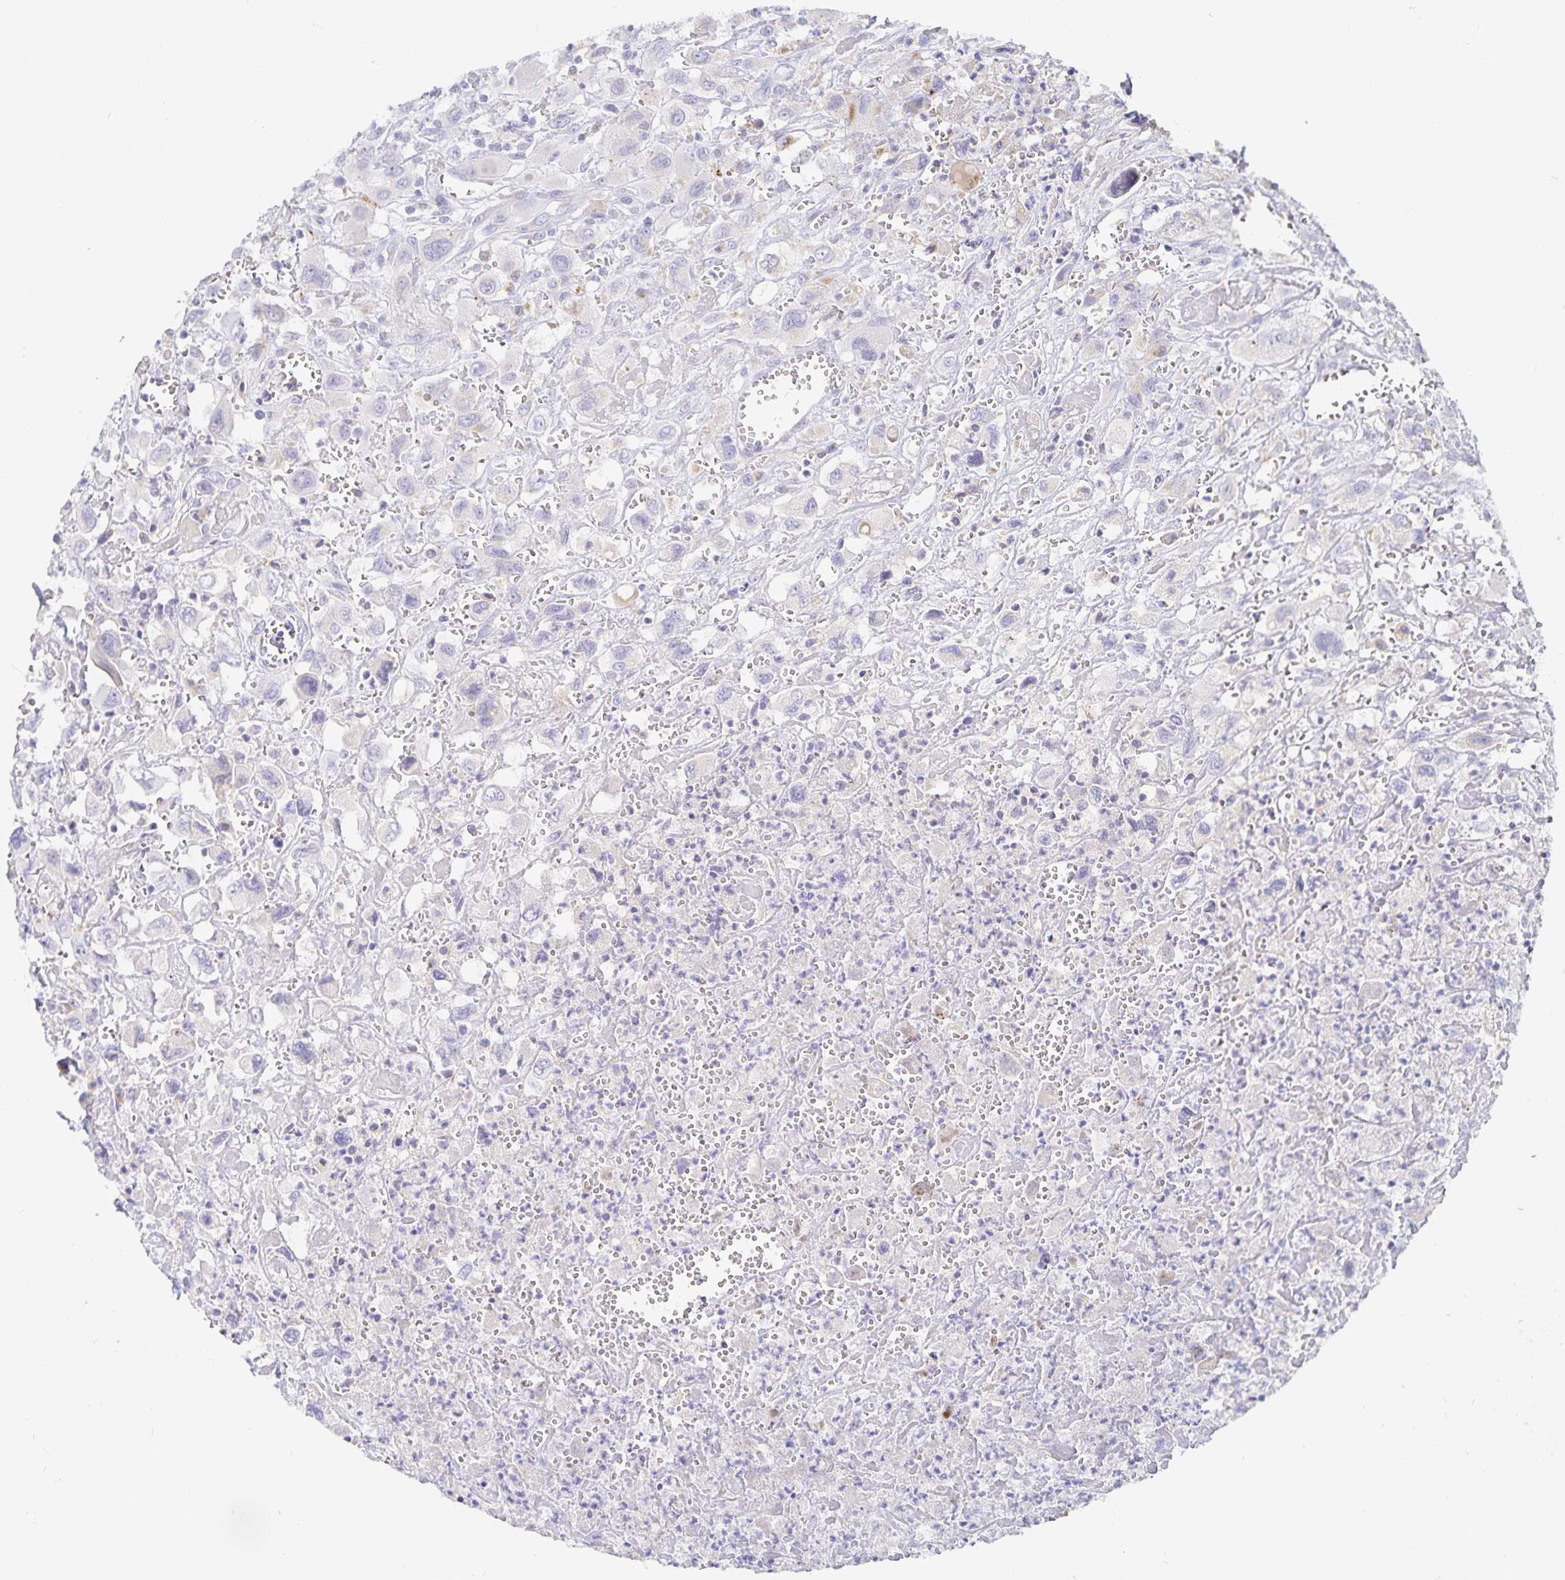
{"staining": {"intensity": "negative", "quantity": "none", "location": "none"}, "tissue": "head and neck cancer", "cell_type": "Tumor cells", "image_type": "cancer", "snomed": [{"axis": "morphology", "description": "Squamous cell carcinoma, NOS"}, {"axis": "morphology", "description": "Squamous cell carcinoma, metastatic, NOS"}, {"axis": "topography", "description": "Oral tissue"}, {"axis": "topography", "description": "Head-Neck"}], "caption": "A micrograph of head and neck cancer stained for a protein shows no brown staining in tumor cells. (Brightfield microscopy of DAB (3,3'-diaminobenzidine) immunohistochemistry (IHC) at high magnification).", "gene": "PKHD1", "patient": {"sex": "female", "age": 85}}